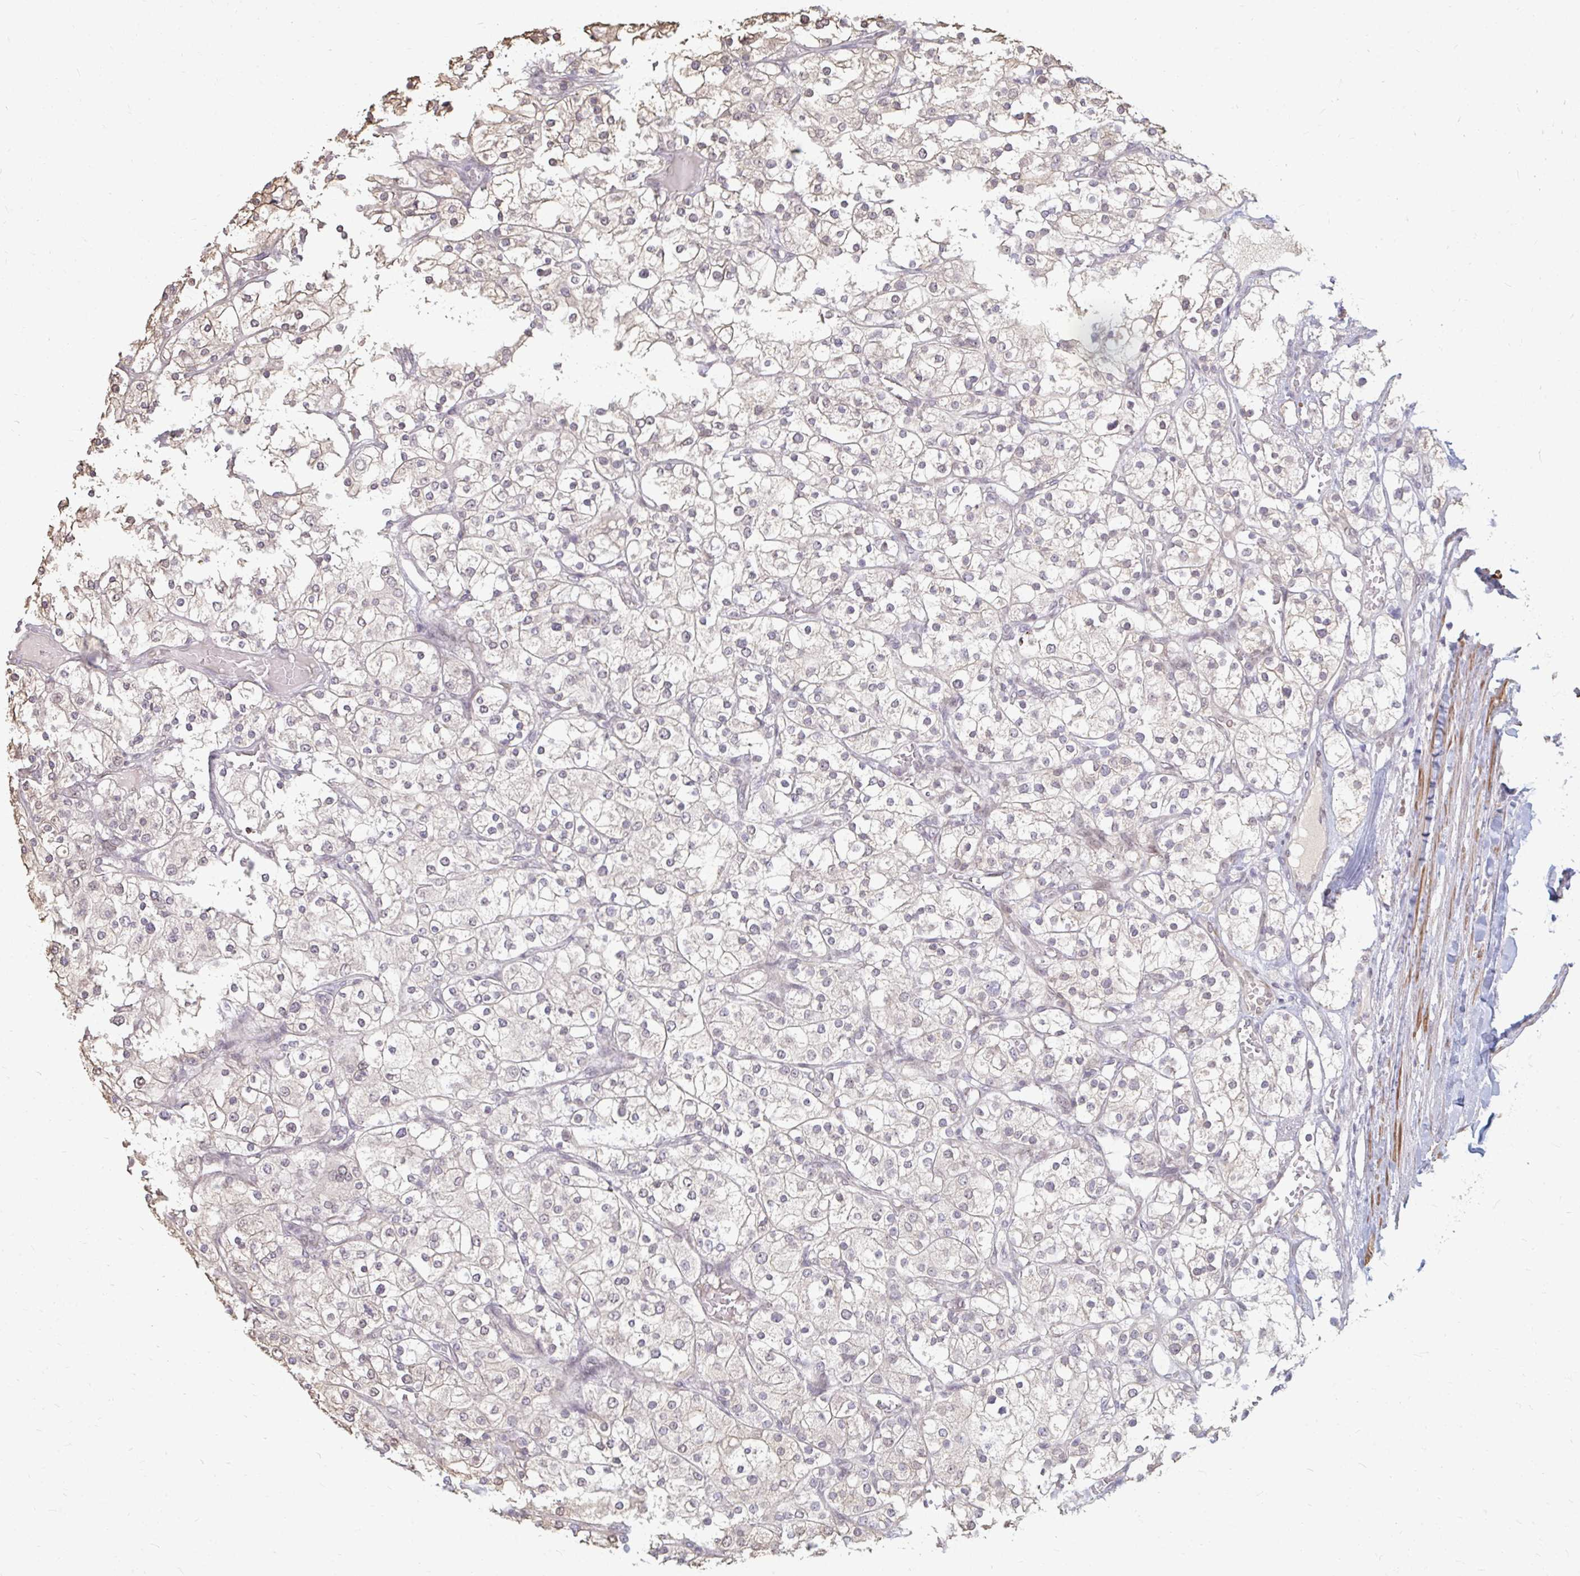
{"staining": {"intensity": "negative", "quantity": "none", "location": "none"}, "tissue": "renal cancer", "cell_type": "Tumor cells", "image_type": "cancer", "snomed": [{"axis": "morphology", "description": "Adenocarcinoma, NOS"}, {"axis": "topography", "description": "Kidney"}], "caption": "Tumor cells are negative for brown protein staining in renal cancer (adenocarcinoma). (DAB (3,3'-diaminobenzidine) immunohistochemistry (IHC), high magnification).", "gene": "GPC5", "patient": {"sex": "male", "age": 80}}